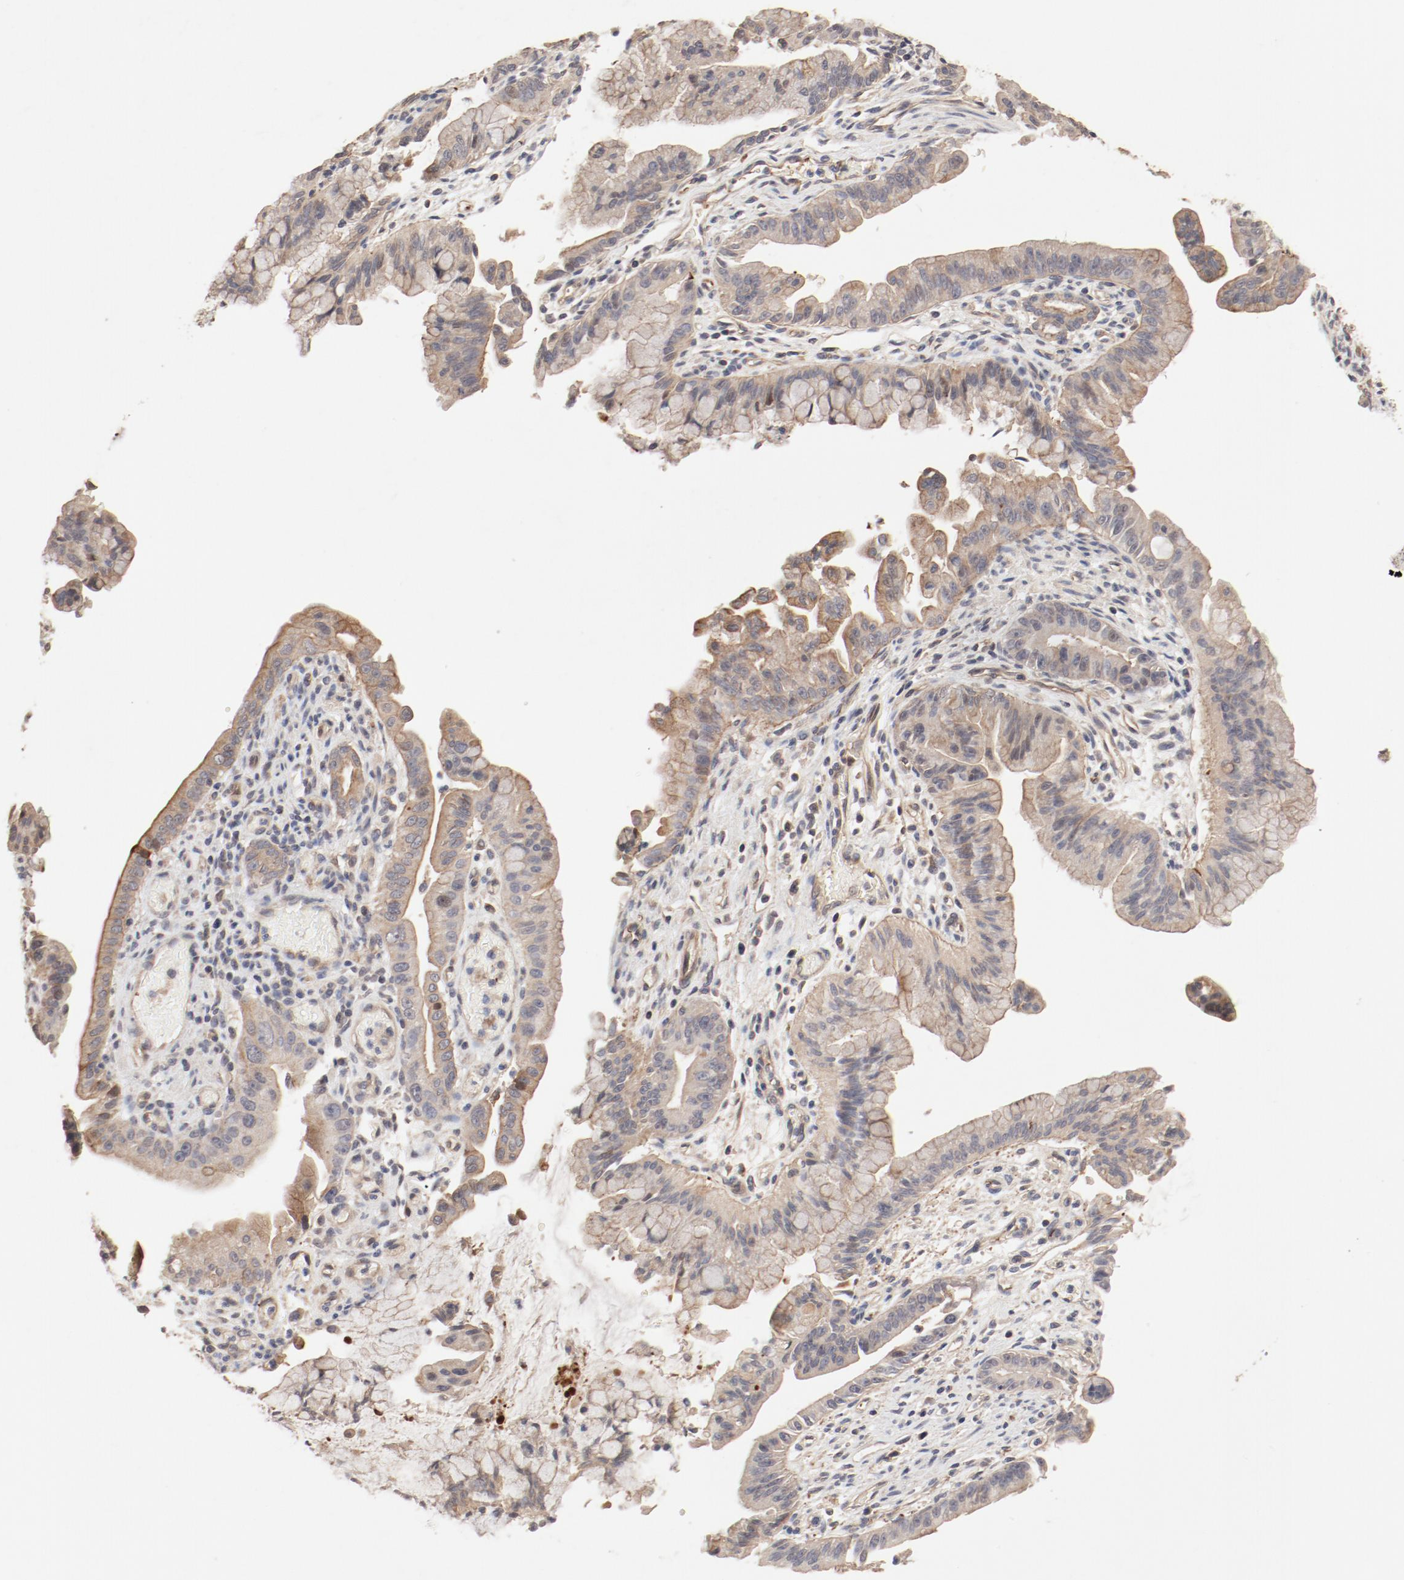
{"staining": {"intensity": "moderate", "quantity": ">75%", "location": "cytoplasmic/membranous"}, "tissue": "pancreatic cancer", "cell_type": "Tumor cells", "image_type": "cancer", "snomed": [{"axis": "morphology", "description": "Adenocarcinoma, NOS"}, {"axis": "topography", "description": "Pancreas"}], "caption": "Human pancreatic cancer (adenocarcinoma) stained for a protein (brown) demonstrates moderate cytoplasmic/membranous positive positivity in about >75% of tumor cells.", "gene": "IL3RA", "patient": {"sex": "male", "age": 59}}